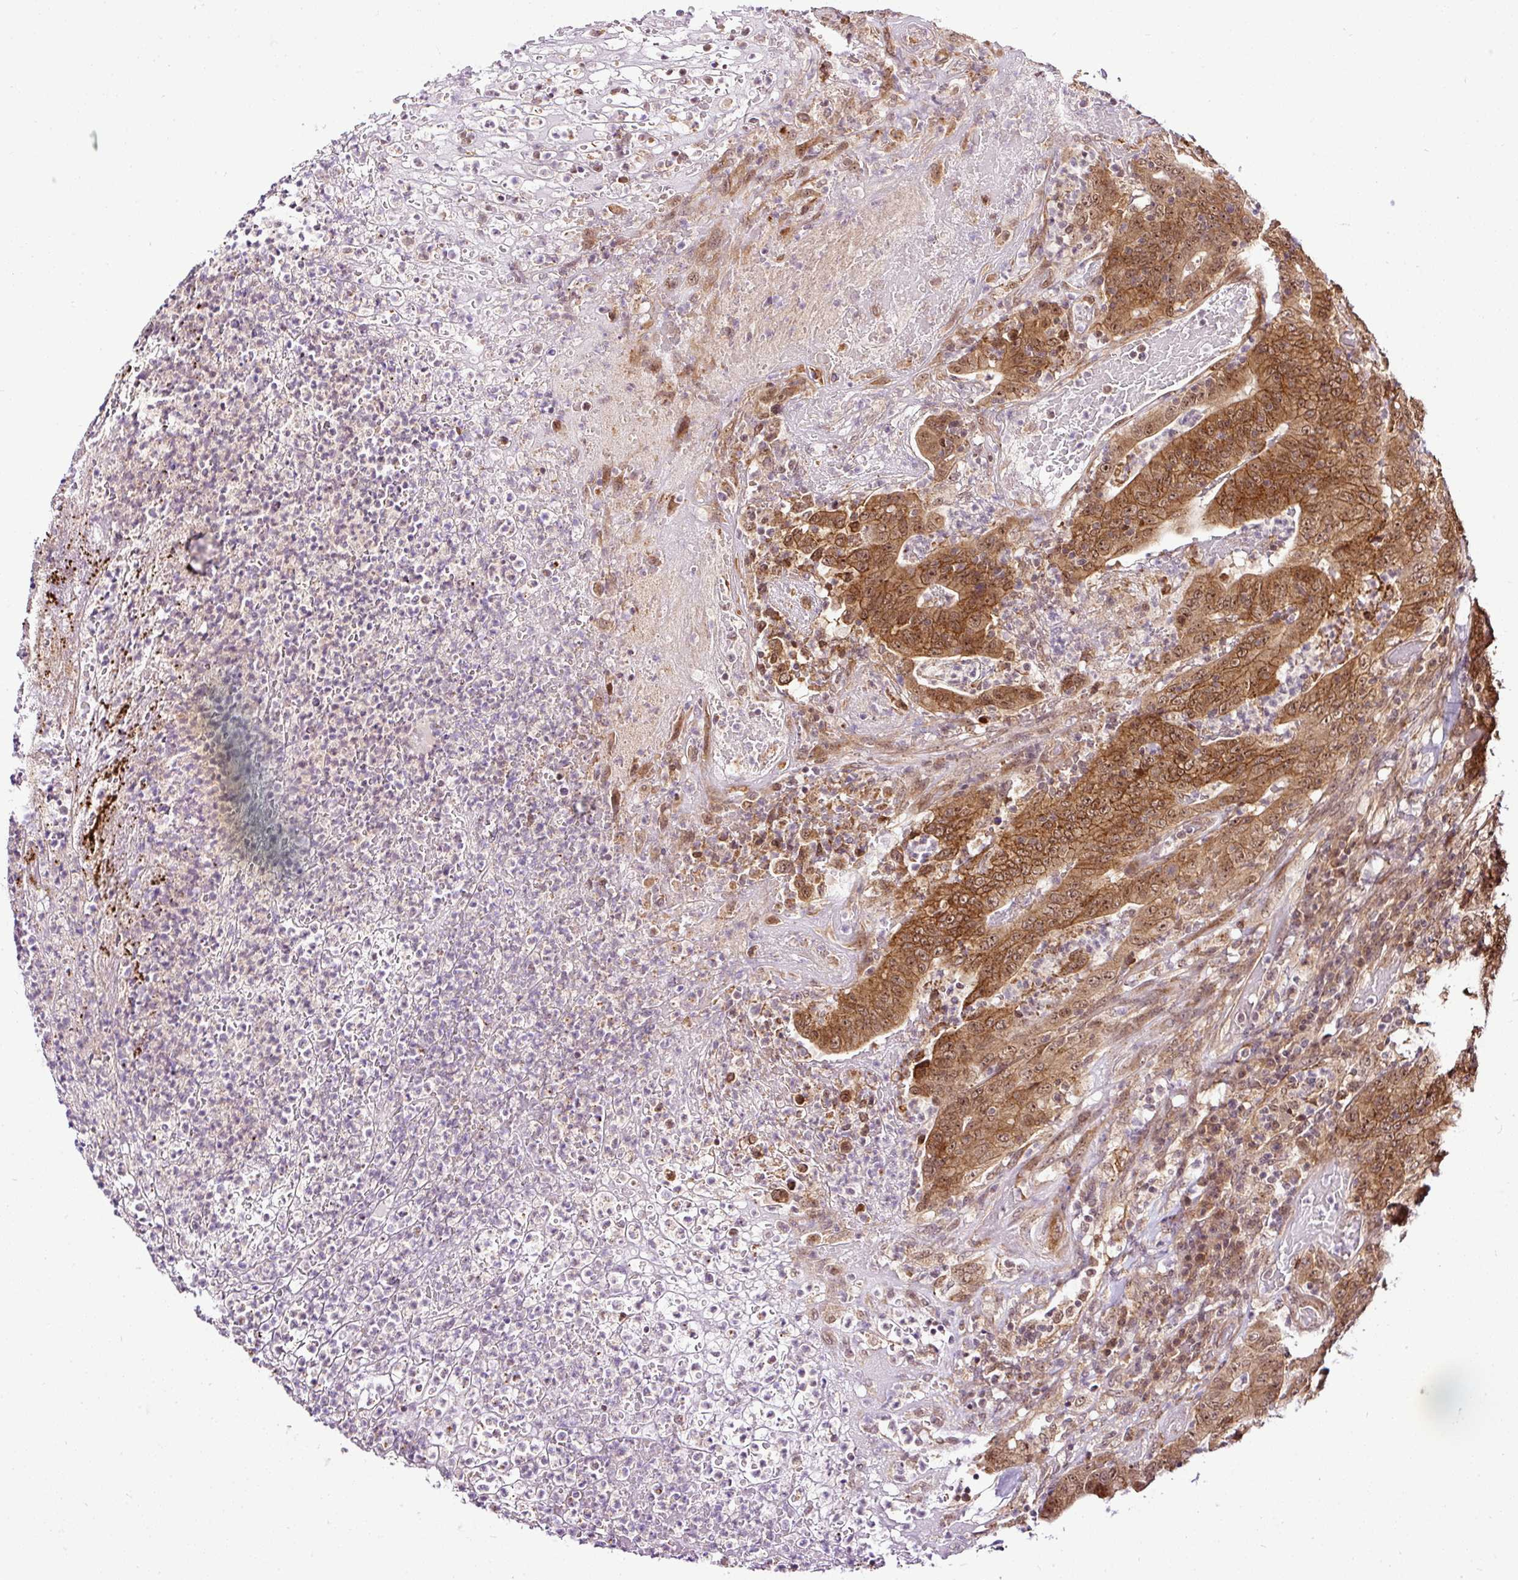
{"staining": {"intensity": "moderate", "quantity": ">75%", "location": "cytoplasmic/membranous,nuclear"}, "tissue": "colorectal cancer", "cell_type": "Tumor cells", "image_type": "cancer", "snomed": [{"axis": "morphology", "description": "Adenocarcinoma, NOS"}, {"axis": "topography", "description": "Colon"}], "caption": "Colorectal cancer stained for a protein (brown) reveals moderate cytoplasmic/membranous and nuclear positive positivity in approximately >75% of tumor cells.", "gene": "FAM153A", "patient": {"sex": "female", "age": 75}}